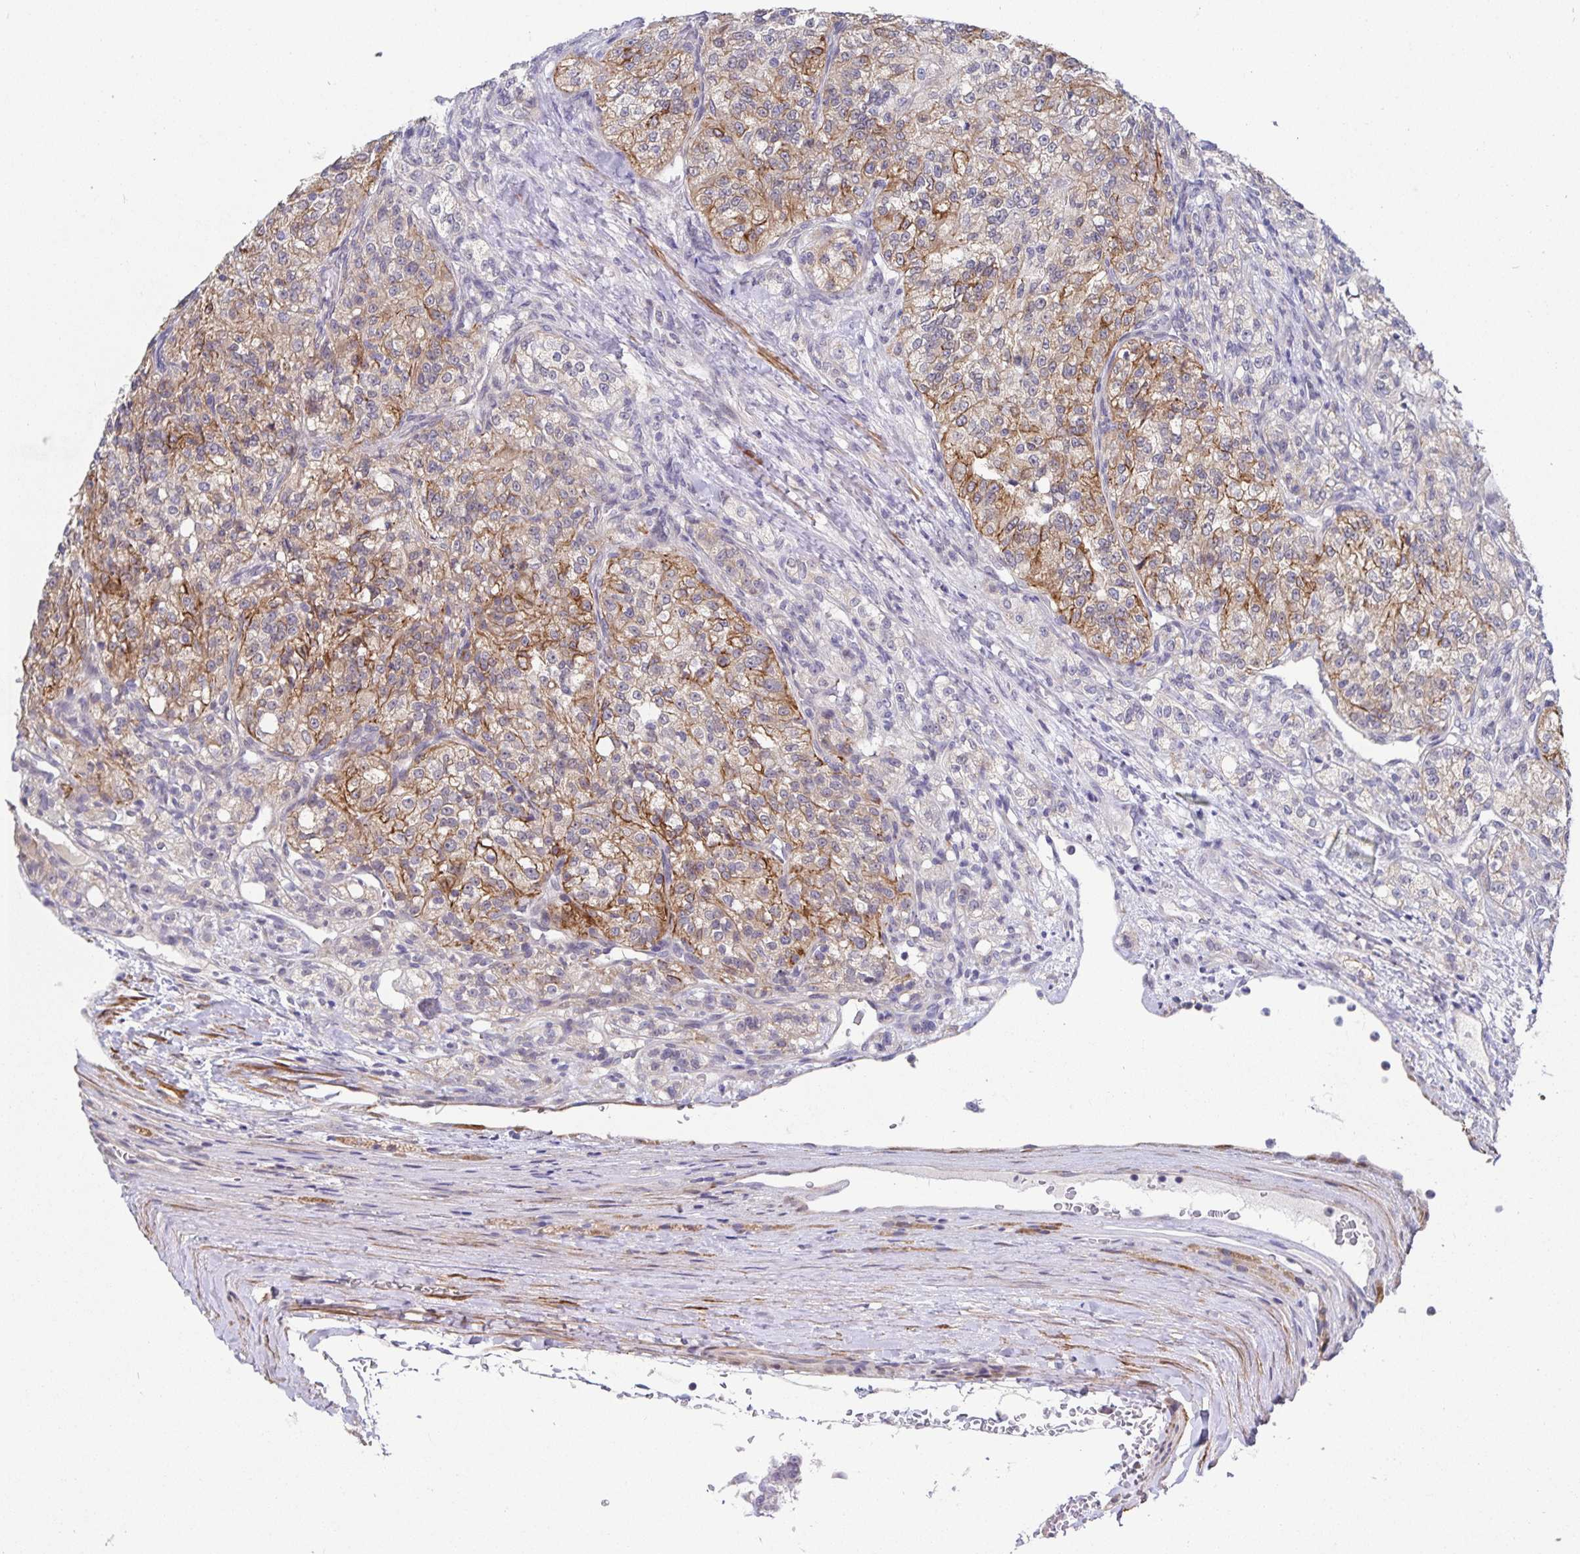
{"staining": {"intensity": "moderate", "quantity": "<25%", "location": "cytoplasmic/membranous"}, "tissue": "renal cancer", "cell_type": "Tumor cells", "image_type": "cancer", "snomed": [{"axis": "morphology", "description": "Adenocarcinoma, NOS"}, {"axis": "topography", "description": "Kidney"}], "caption": "A low amount of moderate cytoplasmic/membranous staining is identified in about <25% of tumor cells in renal adenocarcinoma tissue.", "gene": "ZIK1", "patient": {"sex": "female", "age": 63}}